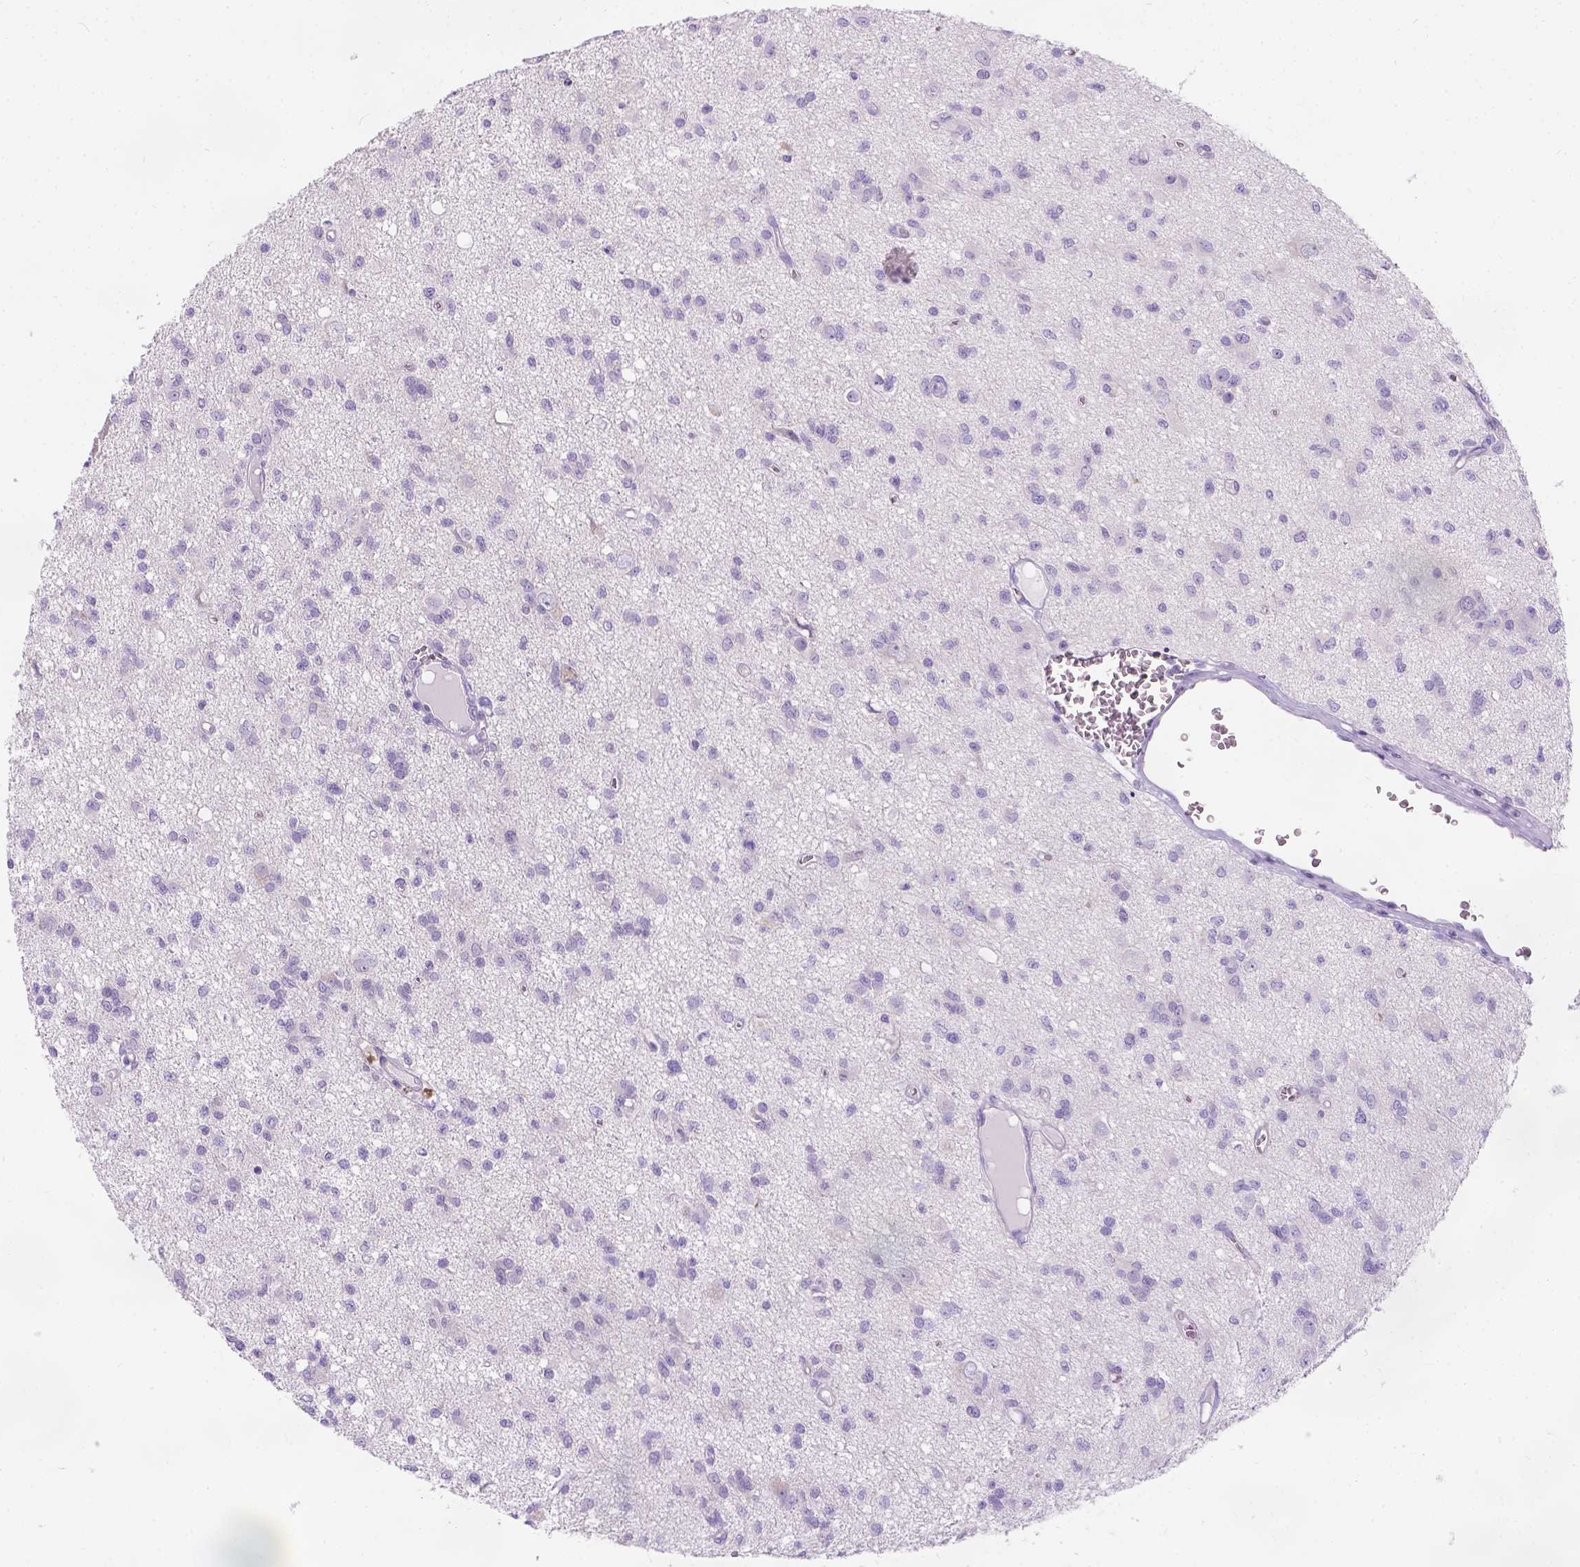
{"staining": {"intensity": "negative", "quantity": "none", "location": "none"}, "tissue": "glioma", "cell_type": "Tumor cells", "image_type": "cancer", "snomed": [{"axis": "morphology", "description": "Glioma, malignant, Low grade"}, {"axis": "topography", "description": "Brain"}], "caption": "Immunohistochemical staining of malignant glioma (low-grade) demonstrates no significant staining in tumor cells.", "gene": "C20orf144", "patient": {"sex": "male", "age": 64}}